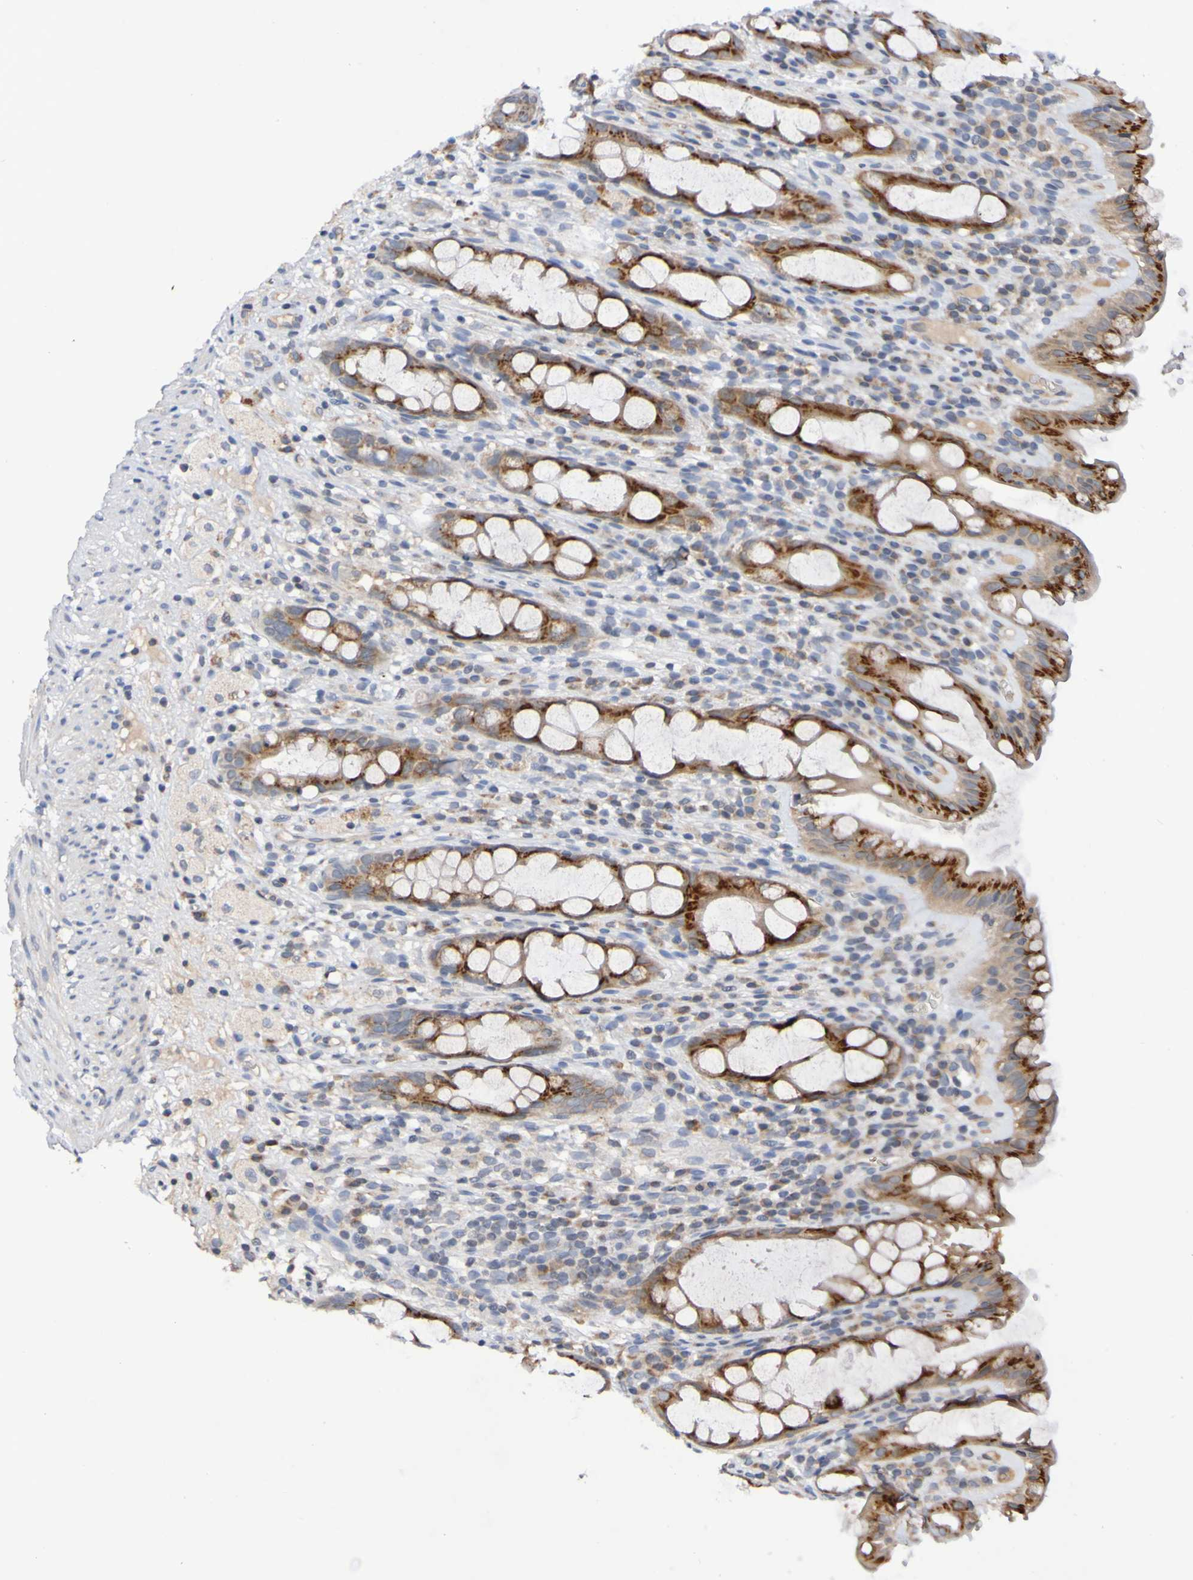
{"staining": {"intensity": "strong", "quantity": ">75%", "location": "cytoplasmic/membranous"}, "tissue": "rectum", "cell_type": "Glandular cells", "image_type": "normal", "snomed": [{"axis": "morphology", "description": "Normal tissue, NOS"}, {"axis": "topography", "description": "Rectum"}], "caption": "Protein staining shows strong cytoplasmic/membranous expression in approximately >75% of glandular cells in unremarkable rectum.", "gene": "PTP4A2", "patient": {"sex": "male", "age": 44}}